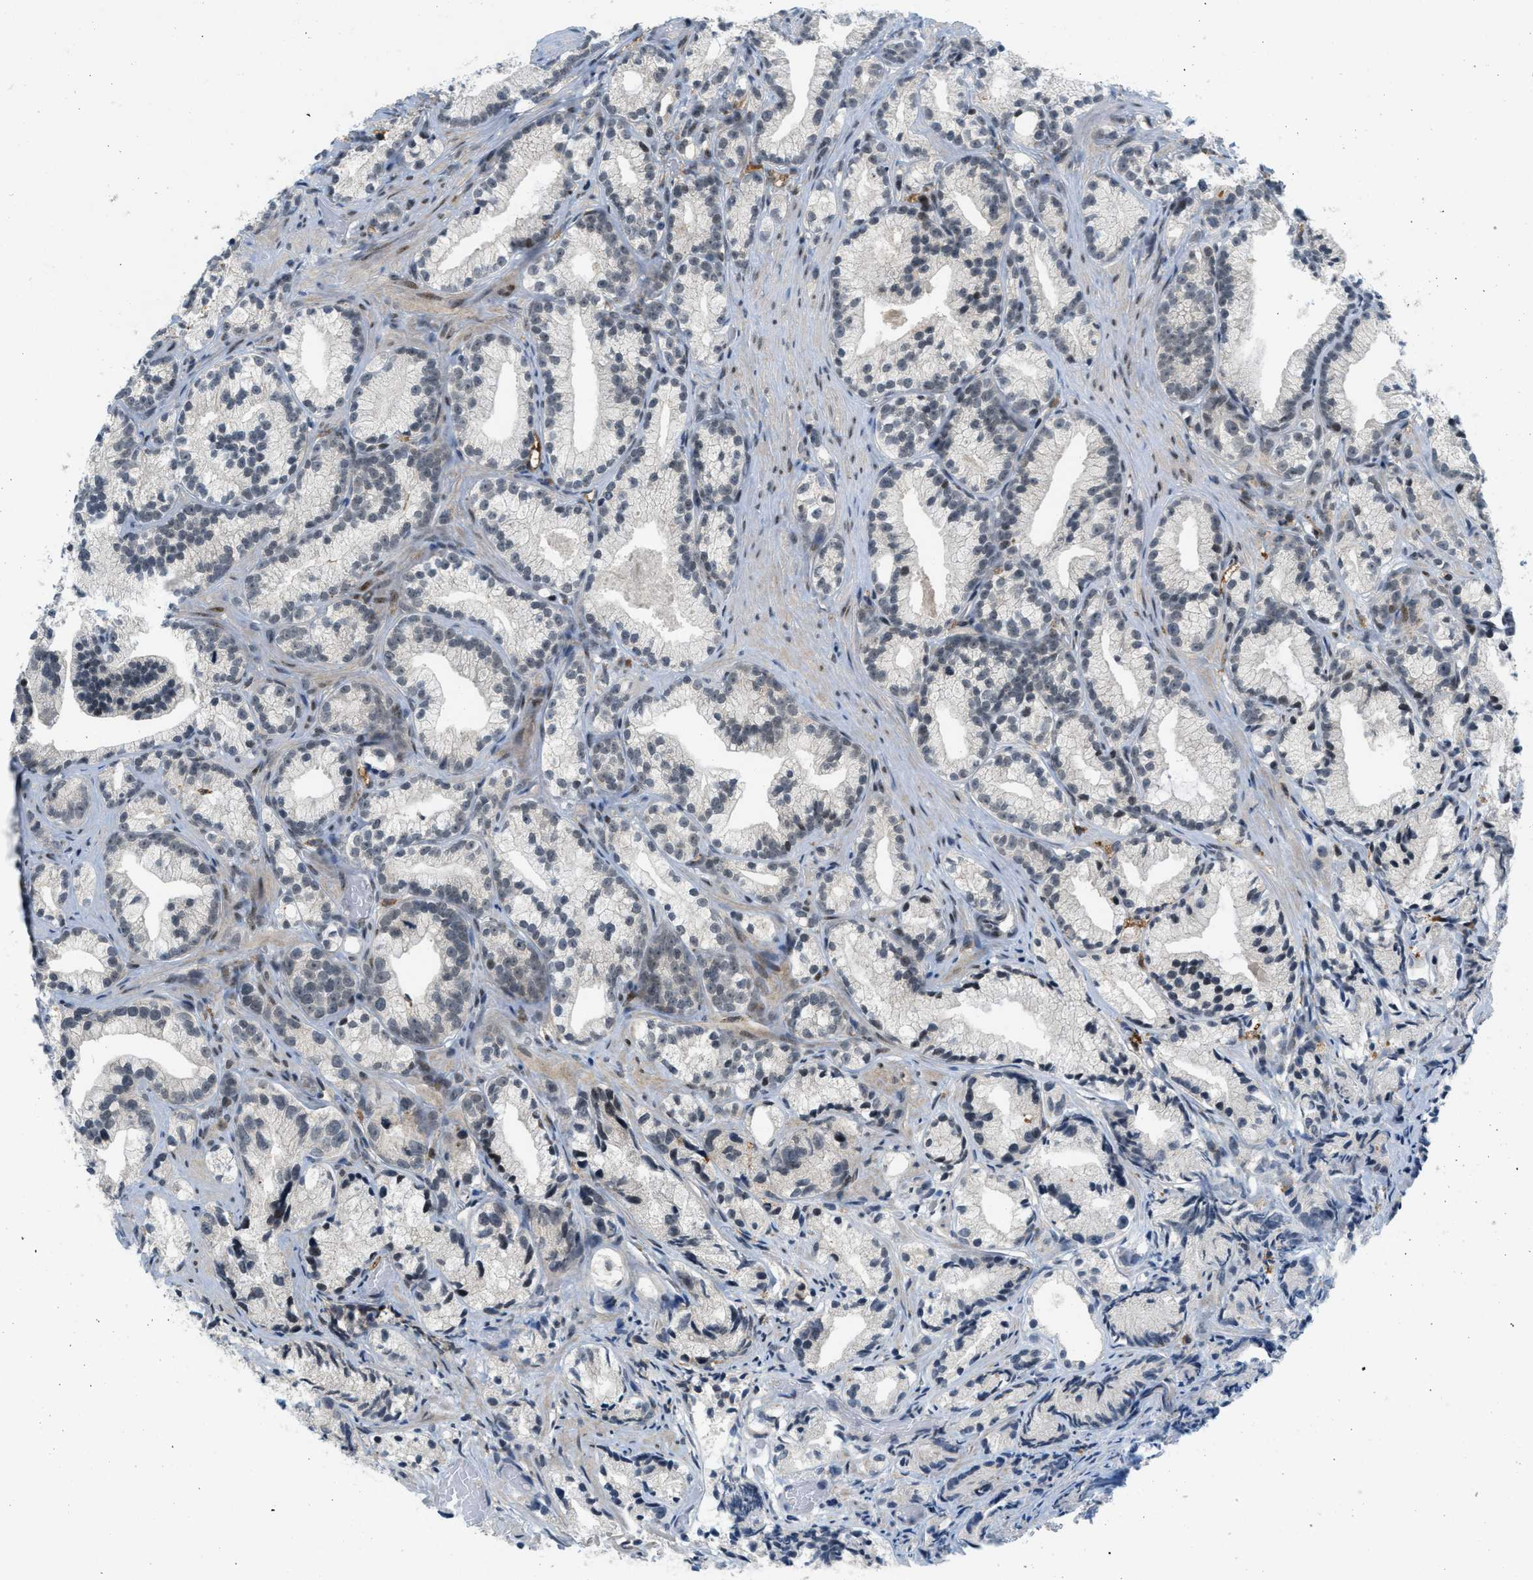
{"staining": {"intensity": "moderate", "quantity": "<25%", "location": "nuclear"}, "tissue": "prostate cancer", "cell_type": "Tumor cells", "image_type": "cancer", "snomed": [{"axis": "morphology", "description": "Adenocarcinoma, Low grade"}, {"axis": "topography", "description": "Prostate"}], "caption": "Protein staining exhibits moderate nuclear positivity in approximately <25% of tumor cells in low-grade adenocarcinoma (prostate).", "gene": "ING1", "patient": {"sex": "male", "age": 89}}